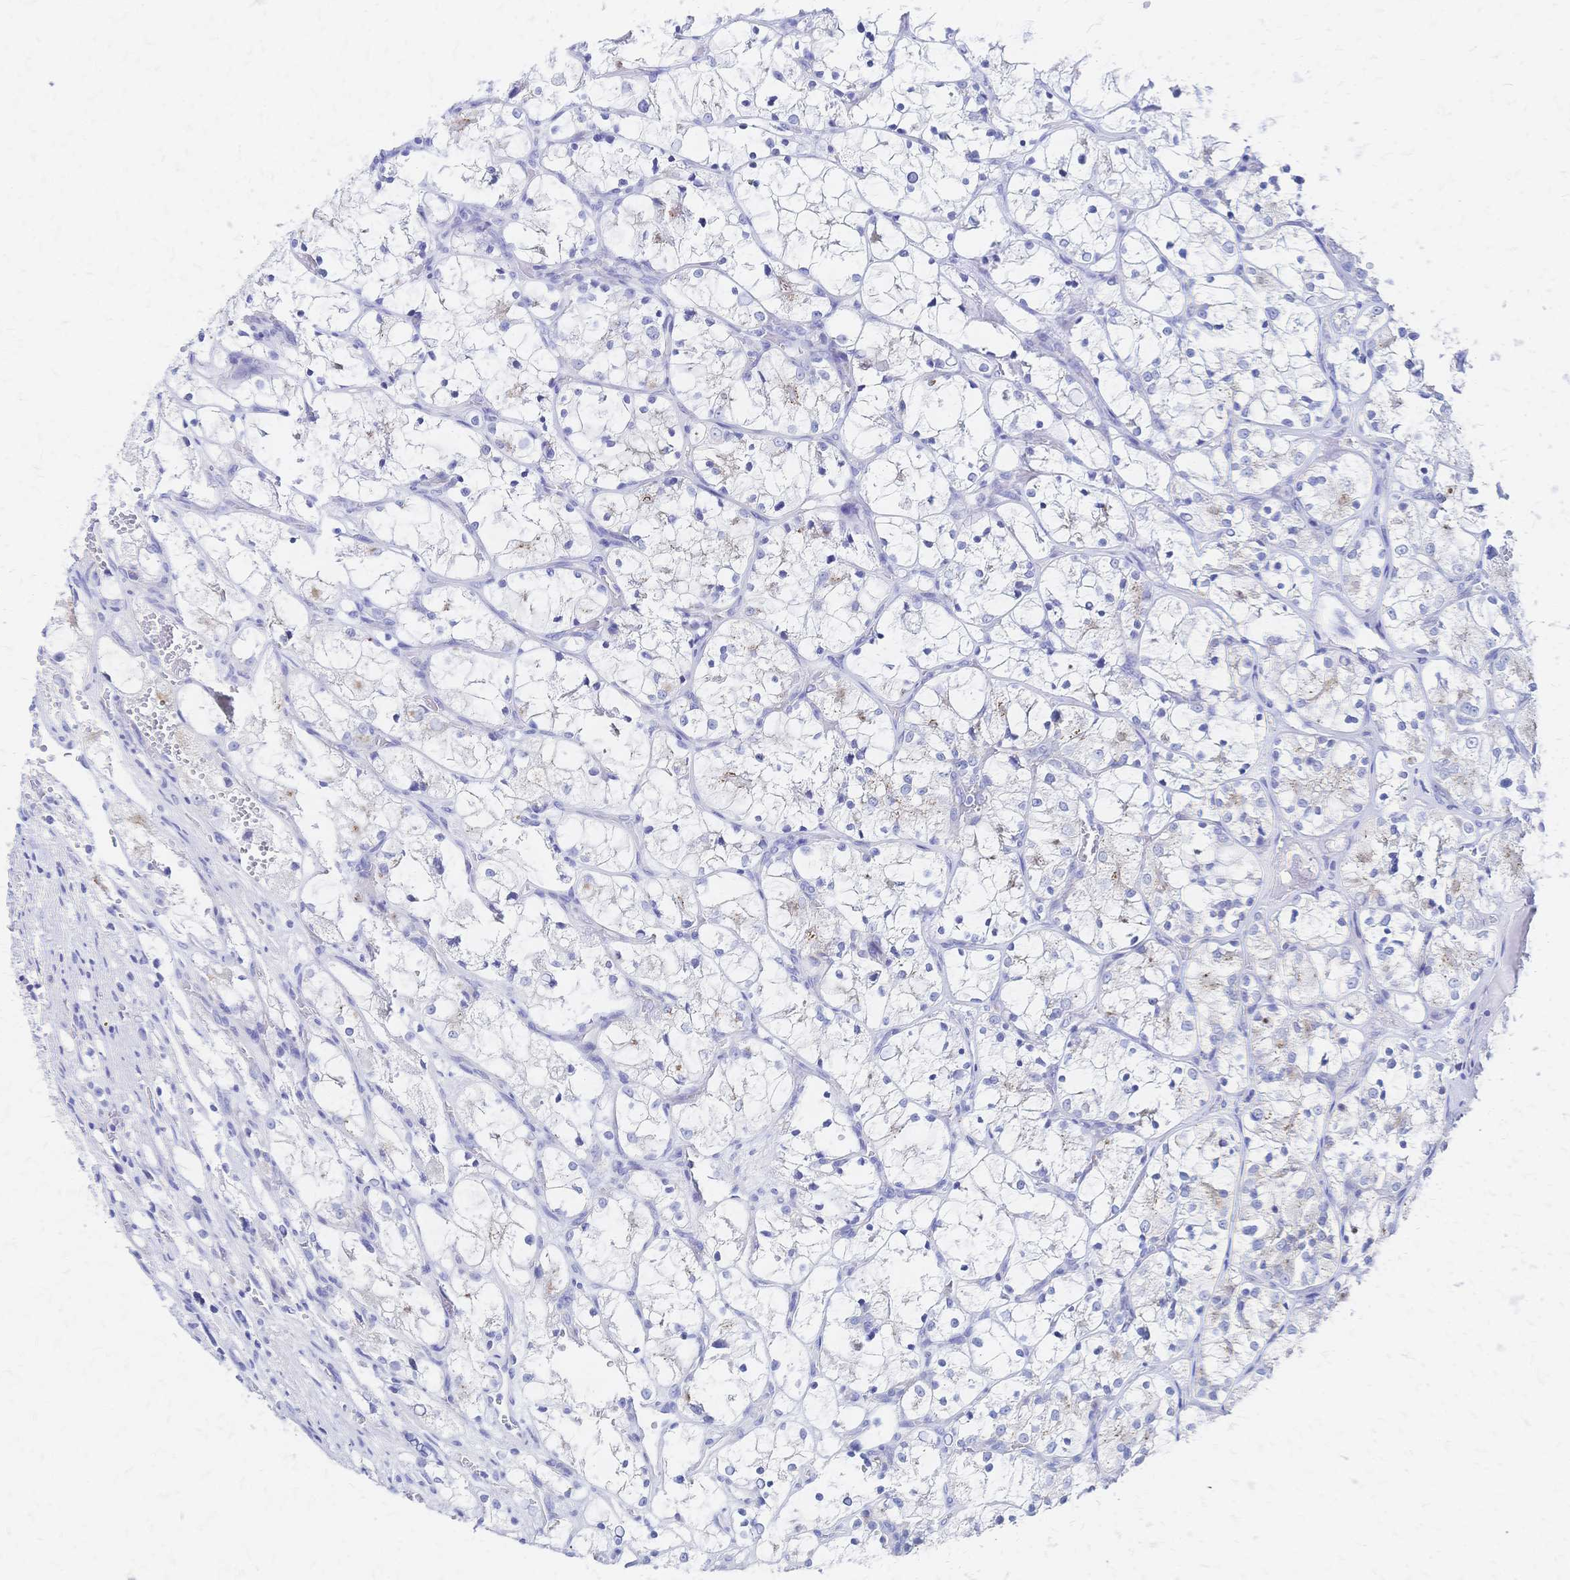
{"staining": {"intensity": "negative", "quantity": "none", "location": "none"}, "tissue": "renal cancer", "cell_type": "Tumor cells", "image_type": "cancer", "snomed": [{"axis": "morphology", "description": "Adenocarcinoma, NOS"}, {"axis": "topography", "description": "Kidney"}], "caption": "Protein analysis of renal cancer shows no significant expression in tumor cells.", "gene": "SLC5A1", "patient": {"sex": "female", "age": 69}}